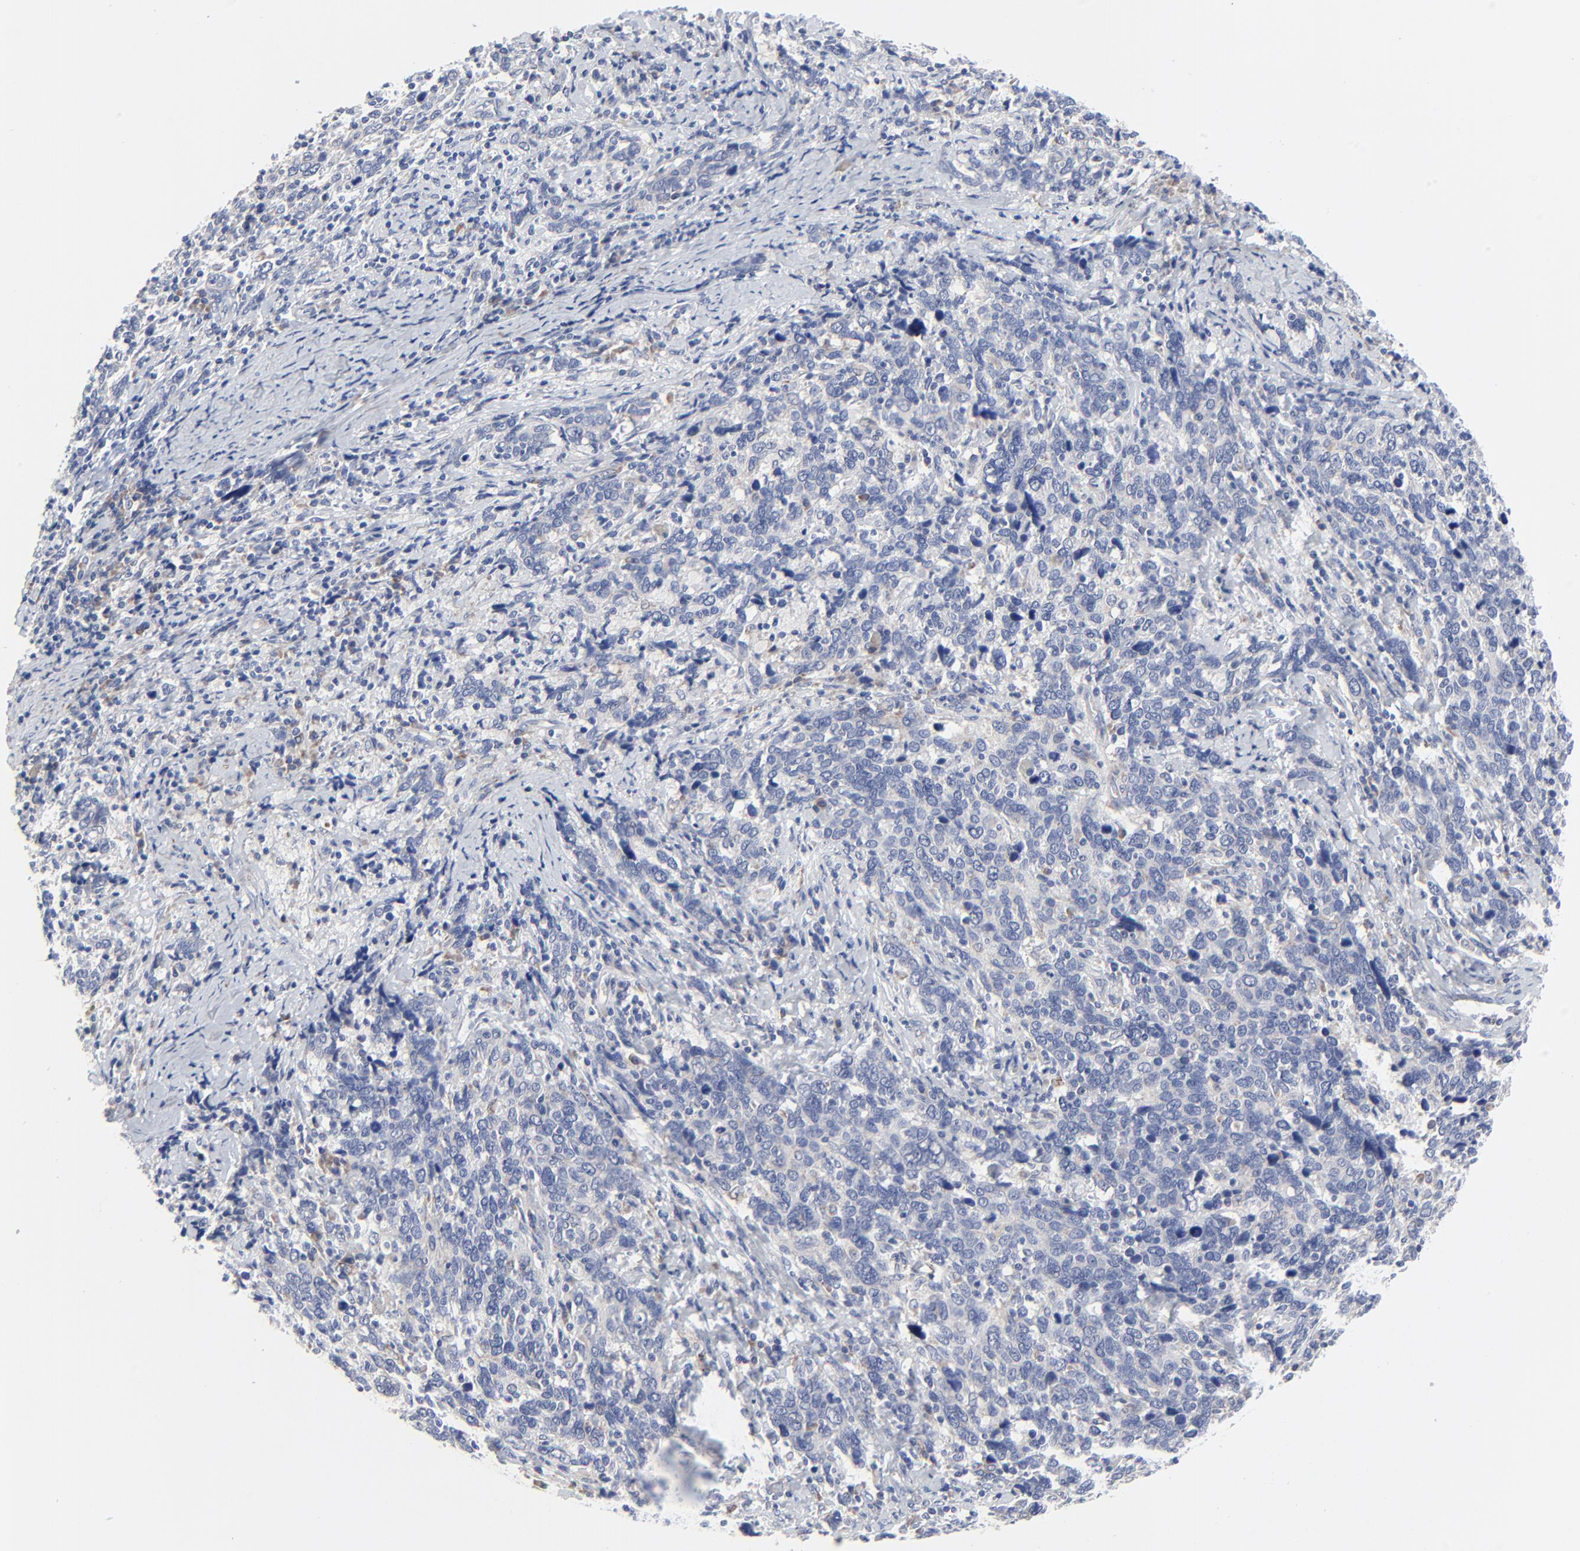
{"staining": {"intensity": "negative", "quantity": "none", "location": "none"}, "tissue": "cervical cancer", "cell_type": "Tumor cells", "image_type": "cancer", "snomed": [{"axis": "morphology", "description": "Squamous cell carcinoma, NOS"}, {"axis": "topography", "description": "Cervix"}], "caption": "The image shows no staining of tumor cells in cervical cancer.", "gene": "DHRSX", "patient": {"sex": "female", "age": 41}}